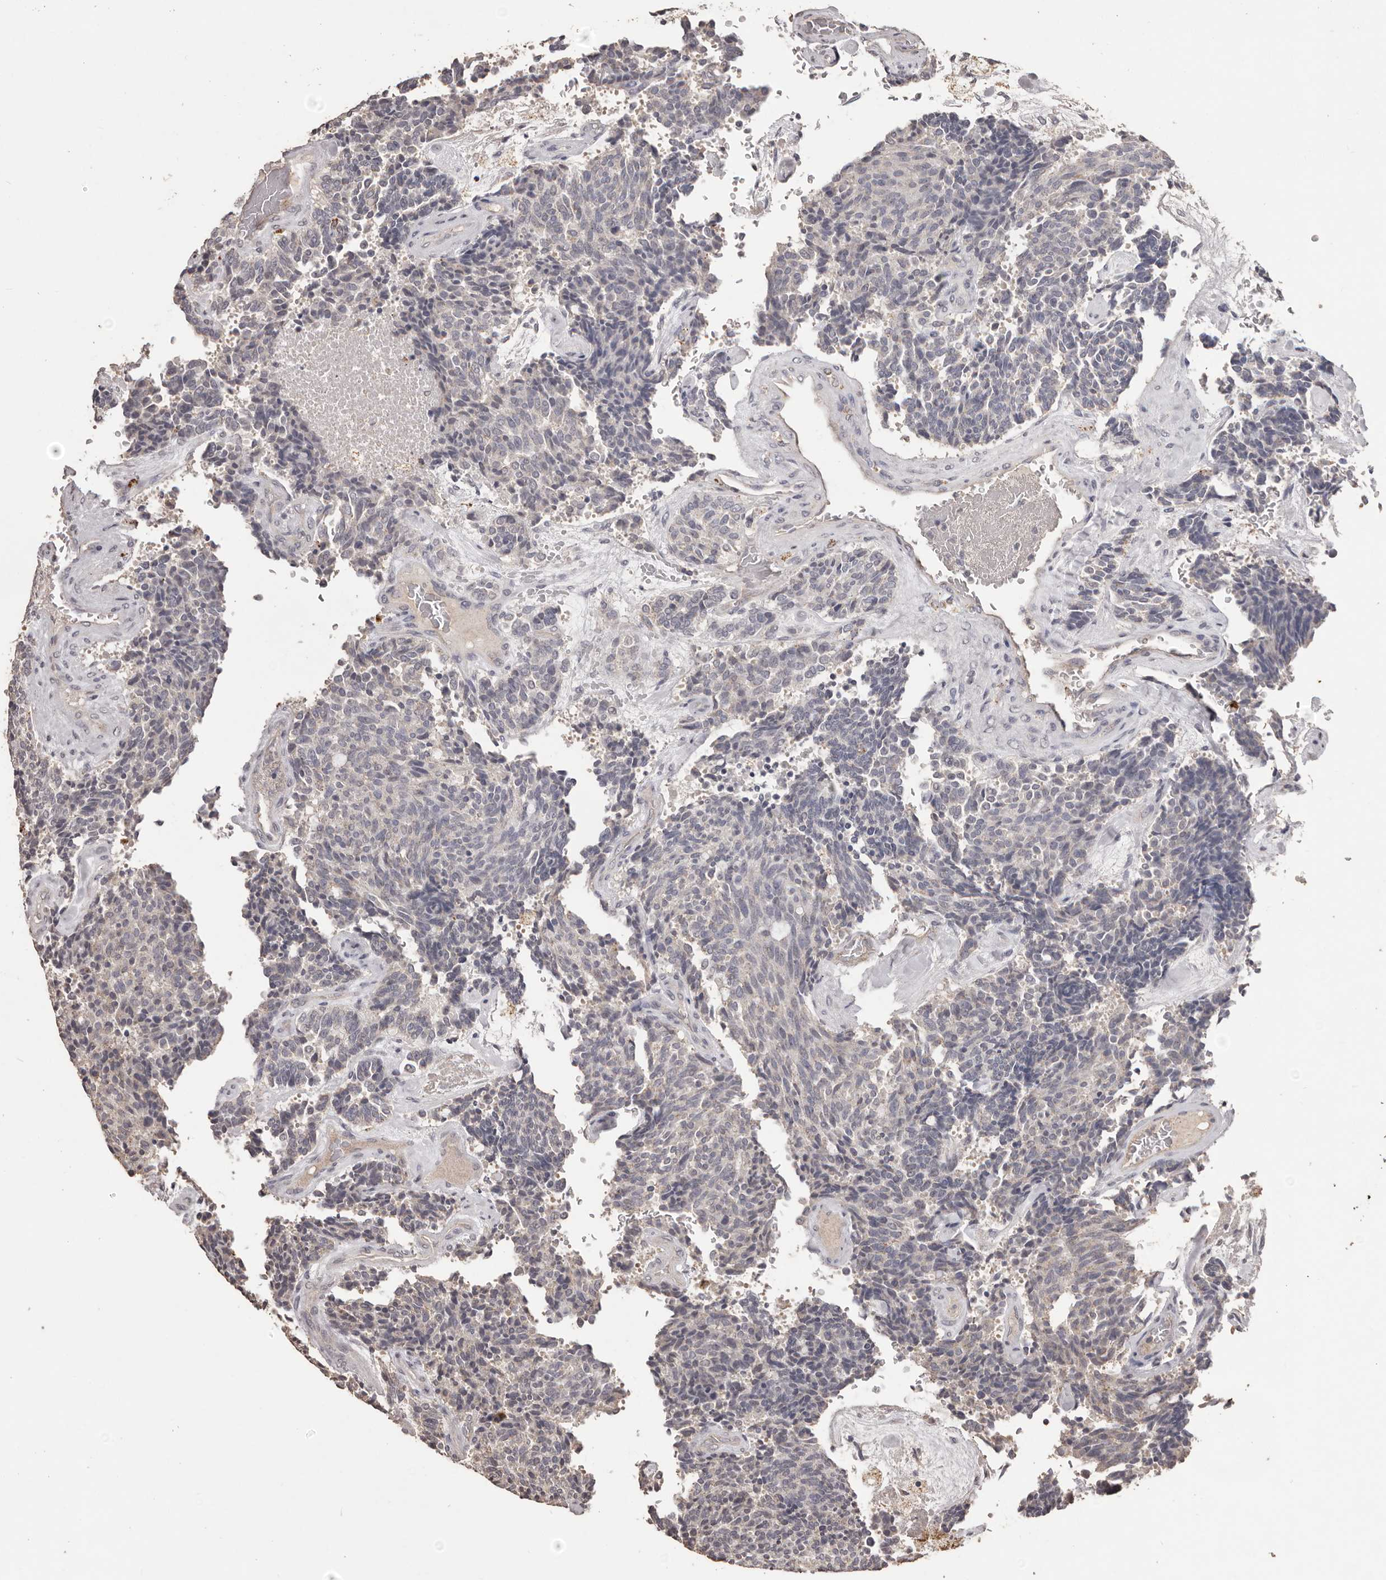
{"staining": {"intensity": "negative", "quantity": "none", "location": "none"}, "tissue": "carcinoid", "cell_type": "Tumor cells", "image_type": "cancer", "snomed": [{"axis": "morphology", "description": "Carcinoid, malignant, NOS"}, {"axis": "topography", "description": "Pancreas"}], "caption": "The immunohistochemistry photomicrograph has no significant positivity in tumor cells of carcinoid tissue.", "gene": "PRSS27", "patient": {"sex": "female", "age": 54}}